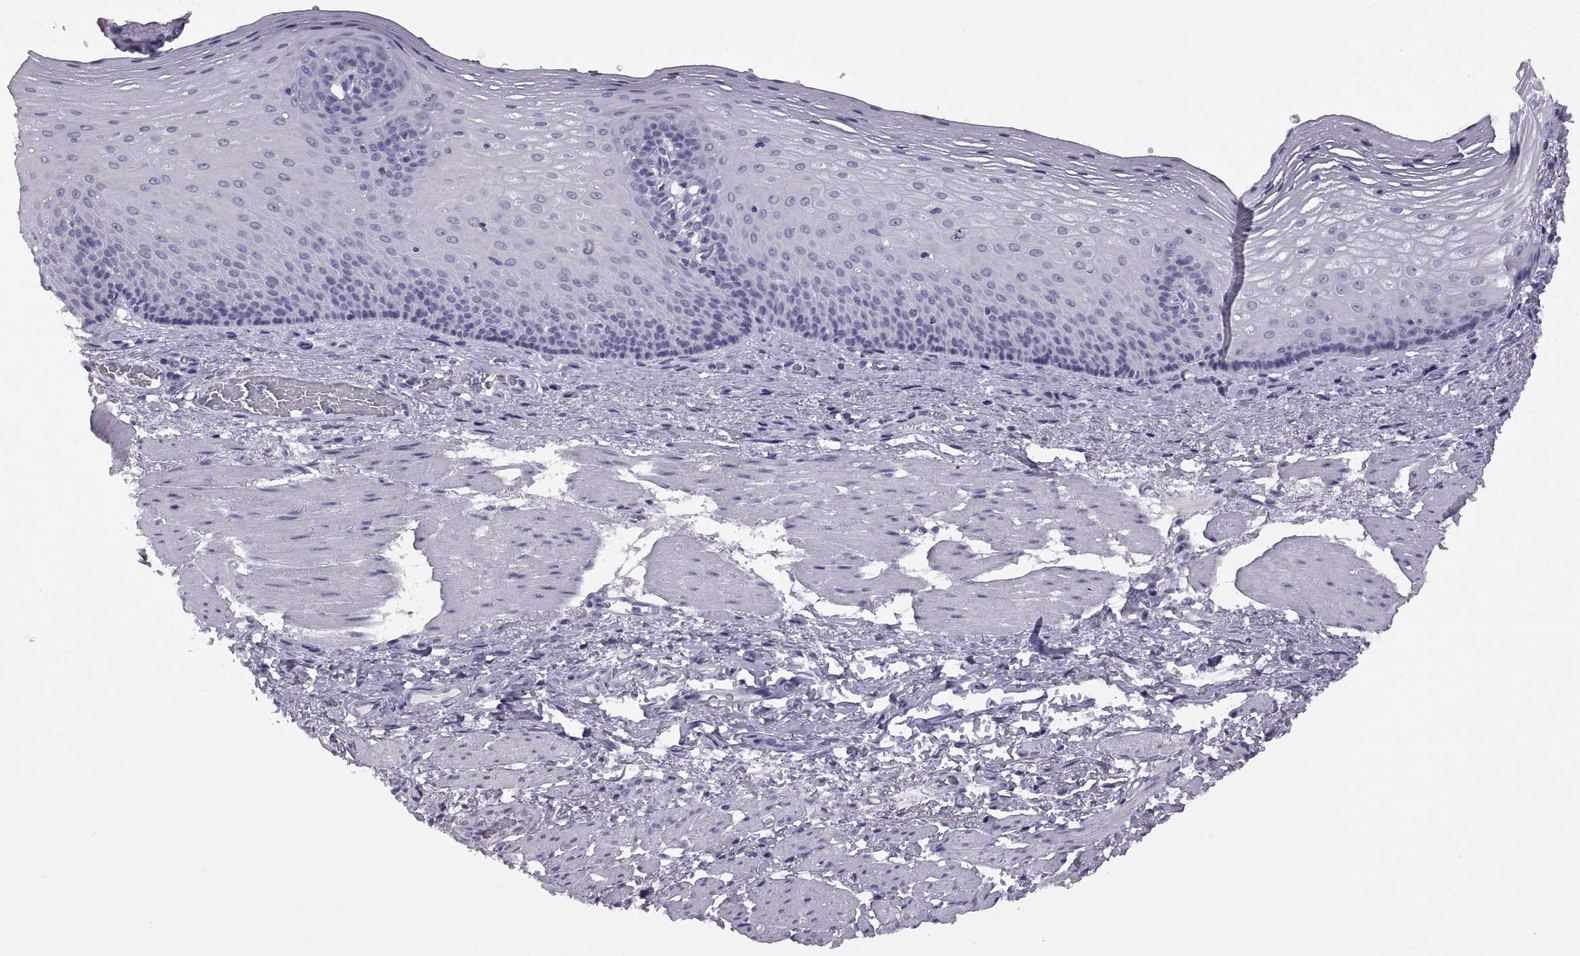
{"staining": {"intensity": "negative", "quantity": "none", "location": "none"}, "tissue": "esophagus", "cell_type": "Squamous epithelial cells", "image_type": "normal", "snomed": [{"axis": "morphology", "description": "Normal tissue, NOS"}, {"axis": "topography", "description": "Esophagus"}], "caption": "This is an IHC photomicrograph of unremarkable human esophagus. There is no staining in squamous epithelial cells.", "gene": "RDM1", "patient": {"sex": "male", "age": 76}}